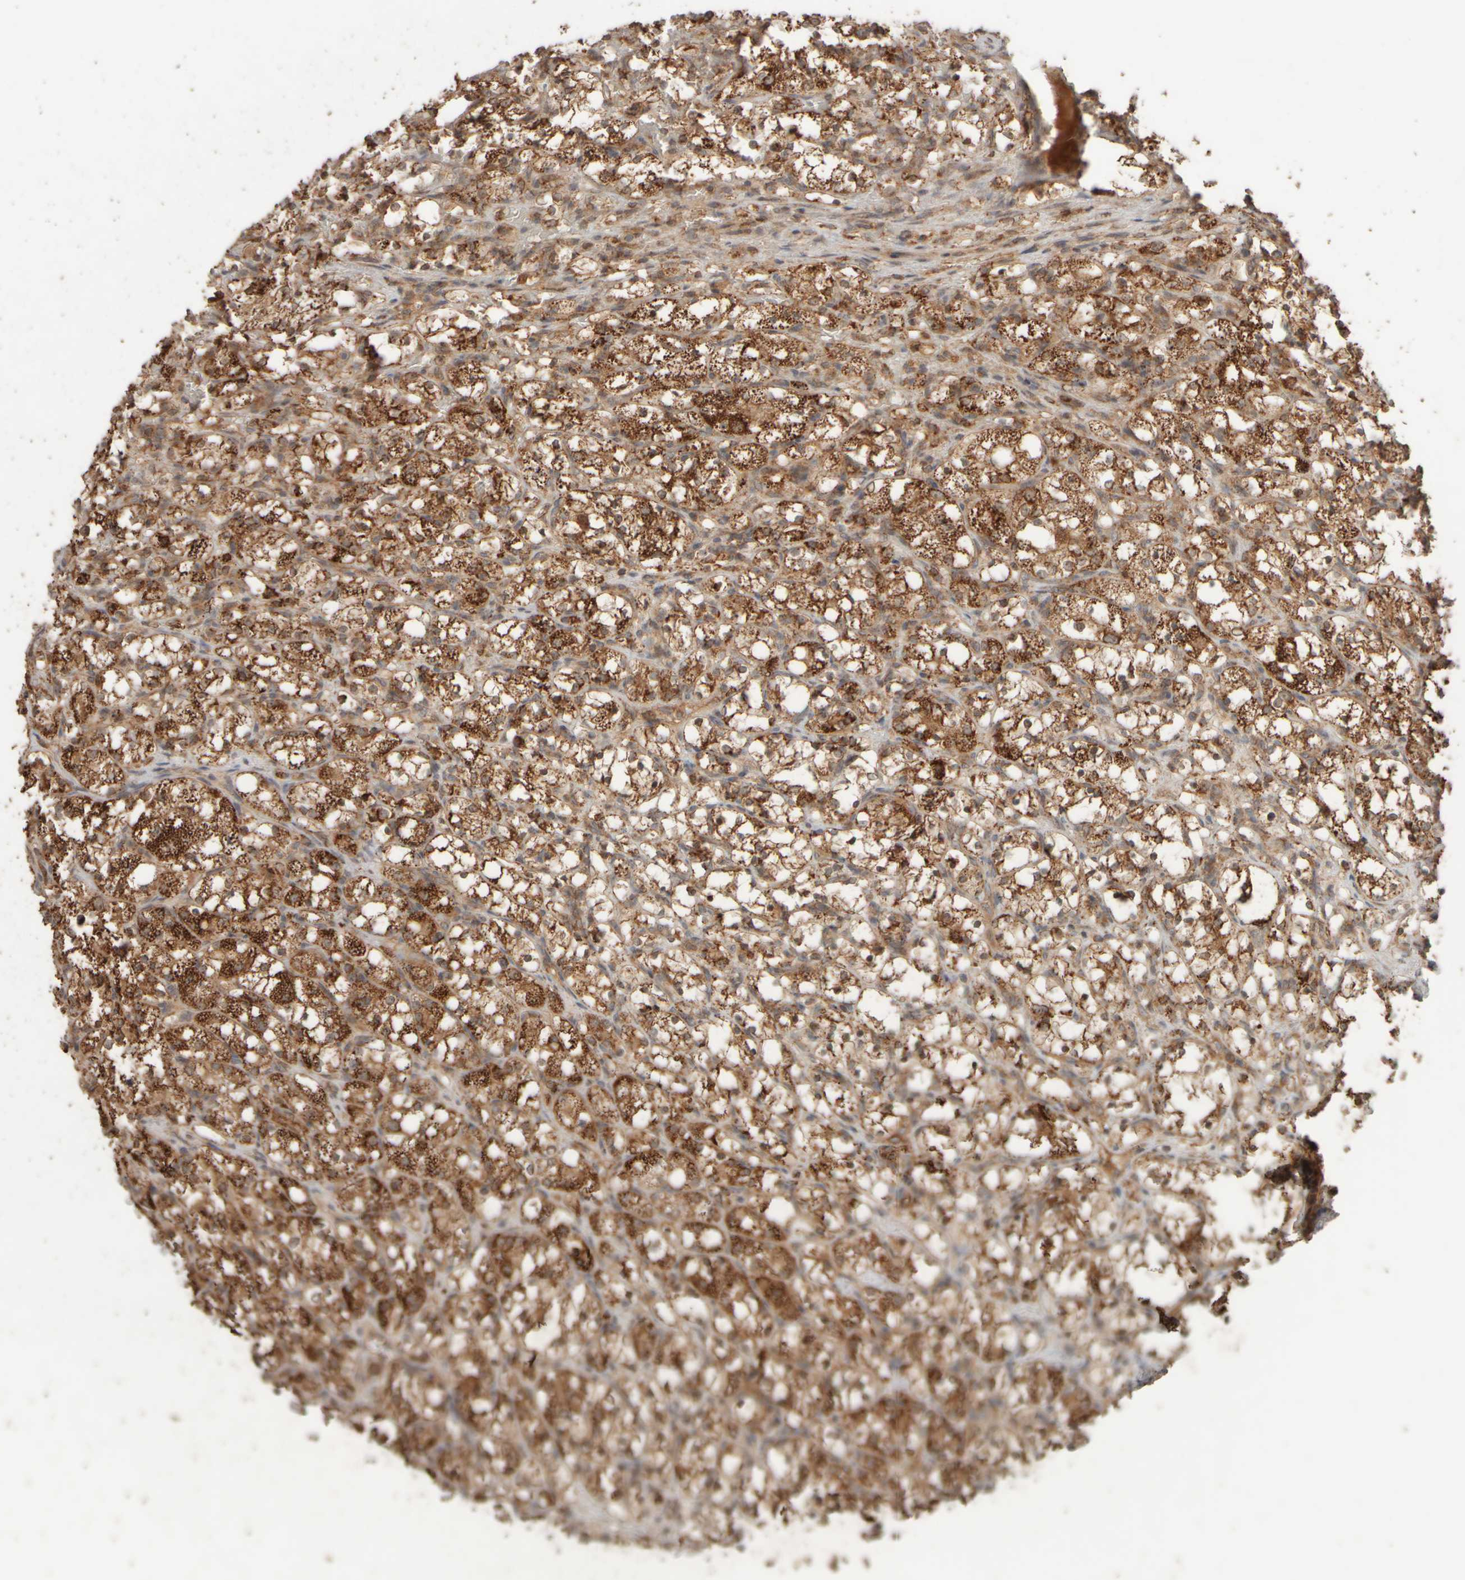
{"staining": {"intensity": "strong", "quantity": ">75%", "location": "cytoplasmic/membranous"}, "tissue": "renal cancer", "cell_type": "Tumor cells", "image_type": "cancer", "snomed": [{"axis": "morphology", "description": "Adenocarcinoma, NOS"}, {"axis": "topography", "description": "Kidney"}], "caption": "A brown stain labels strong cytoplasmic/membranous expression of a protein in renal adenocarcinoma tumor cells.", "gene": "EIF2B3", "patient": {"sex": "female", "age": 69}}